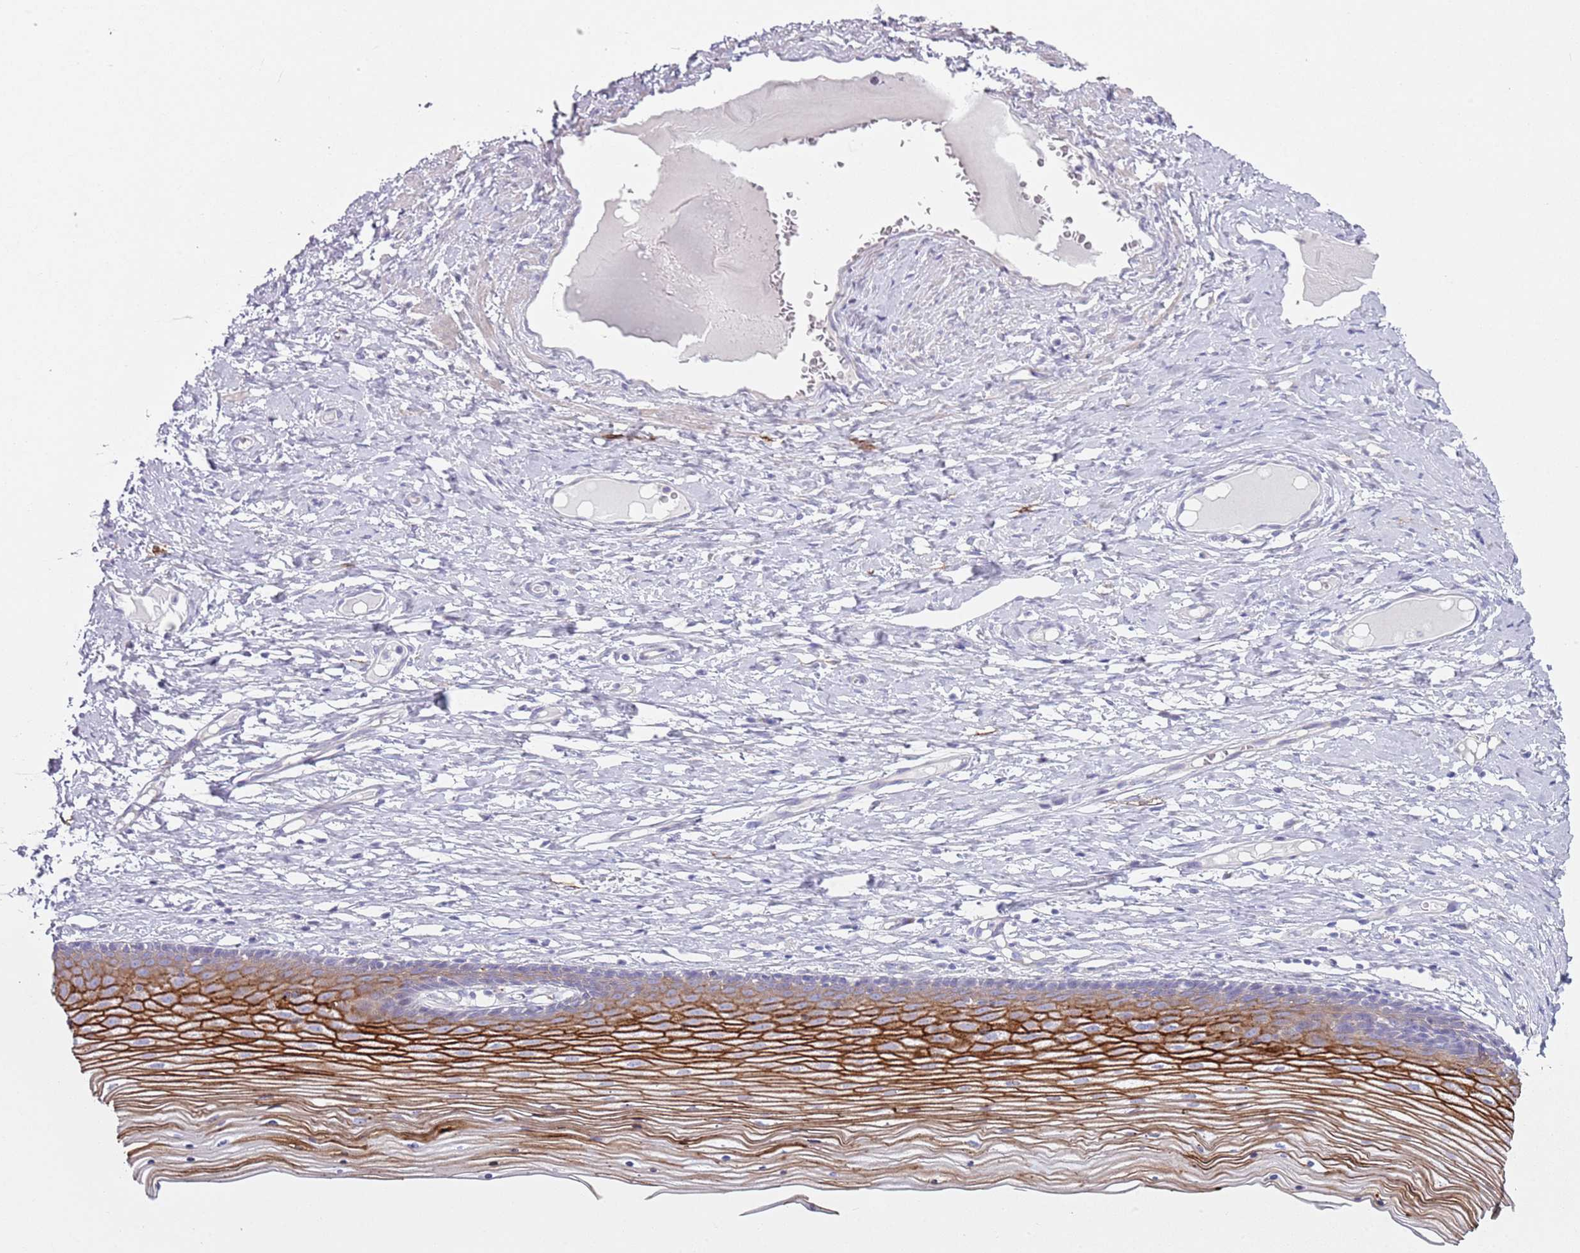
{"staining": {"intensity": "negative", "quantity": "none", "location": "none"}, "tissue": "cervix", "cell_type": "Glandular cells", "image_type": "normal", "snomed": [{"axis": "morphology", "description": "Normal tissue, NOS"}, {"axis": "topography", "description": "Cervix"}], "caption": "This is an IHC micrograph of normal cervix. There is no staining in glandular cells.", "gene": "CD177", "patient": {"sex": "female", "age": 42}}